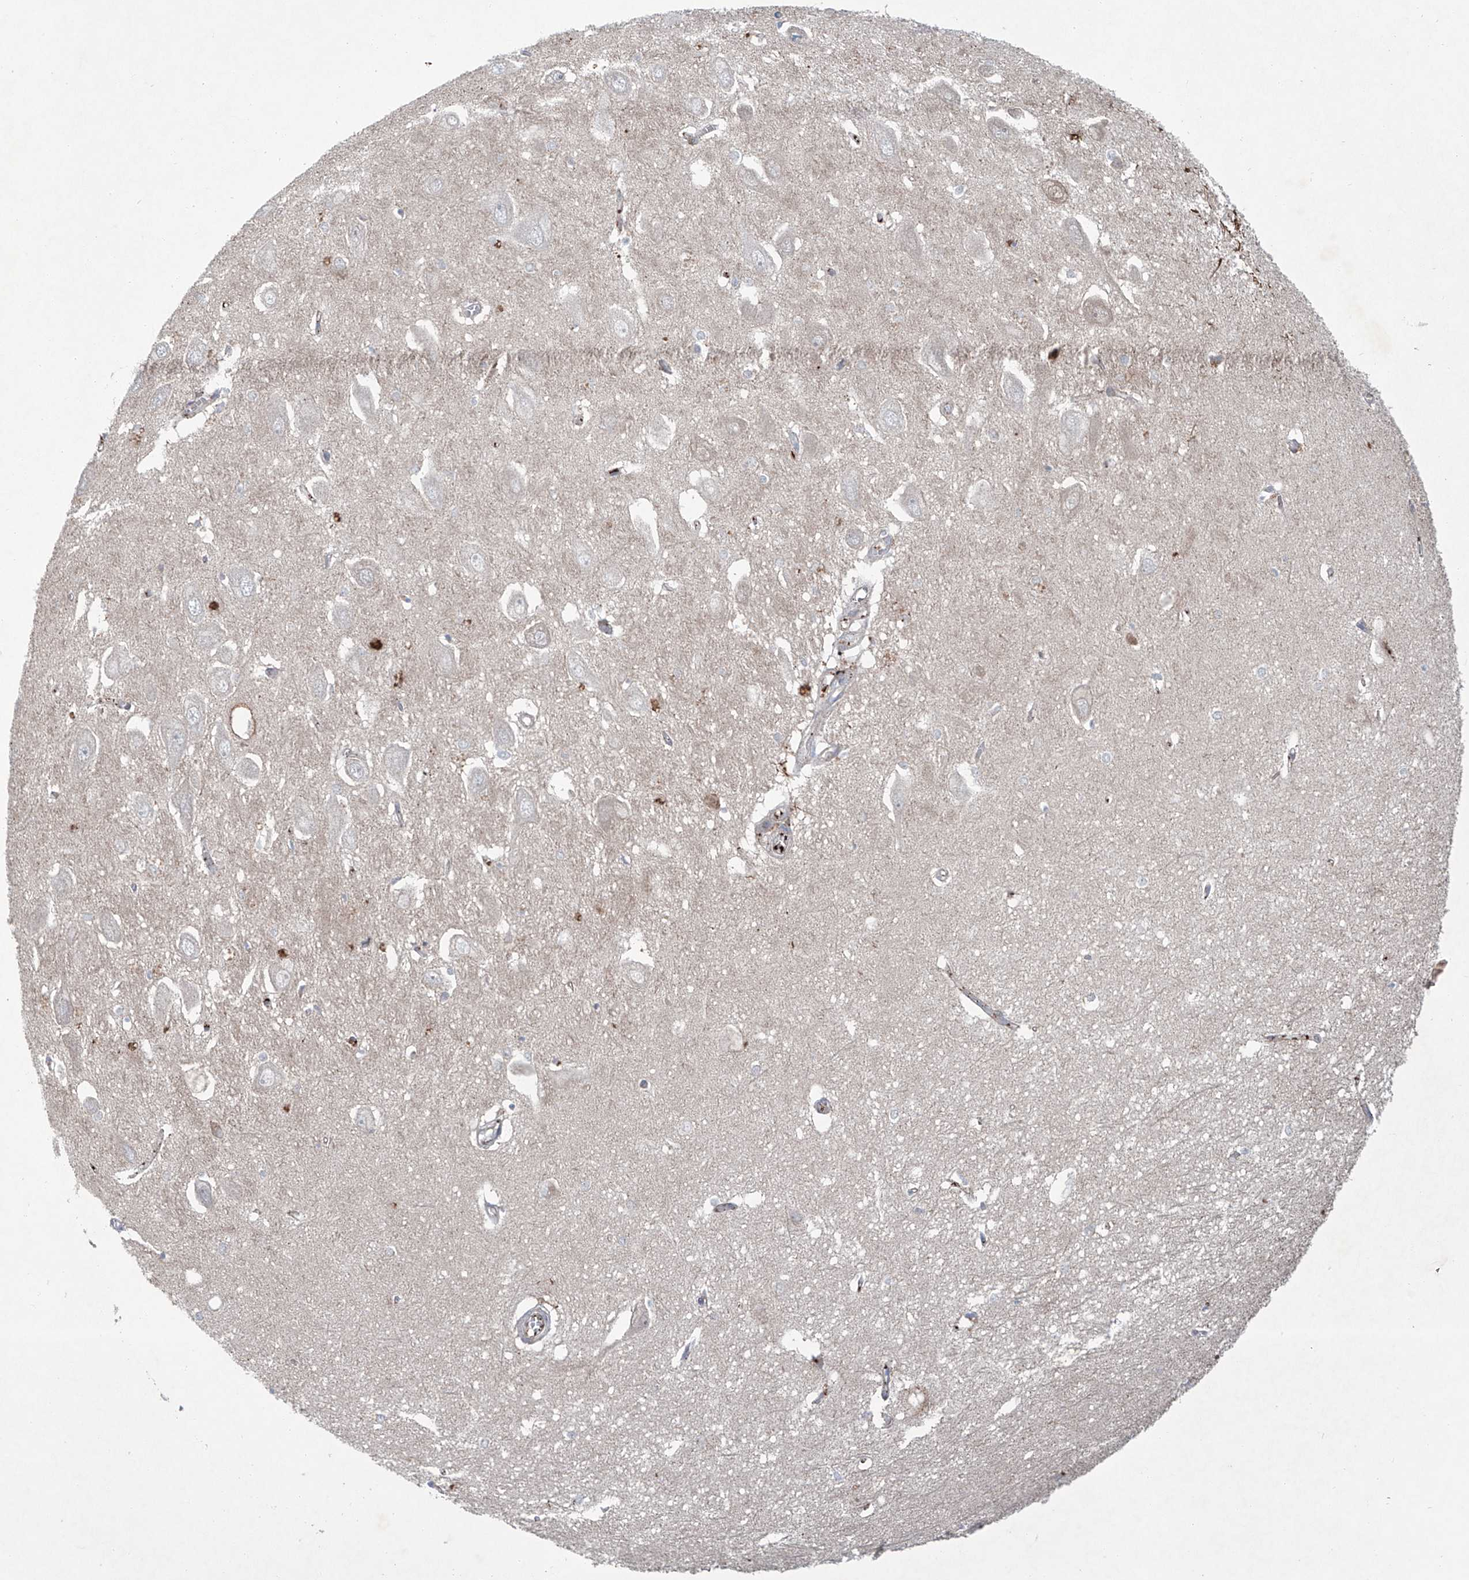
{"staining": {"intensity": "weak", "quantity": "<25%", "location": "cytoplasmic/membranous"}, "tissue": "hippocampus", "cell_type": "Glial cells", "image_type": "normal", "snomed": [{"axis": "morphology", "description": "Normal tissue, NOS"}, {"axis": "topography", "description": "Hippocampus"}], "caption": "Immunohistochemistry histopathology image of normal human hippocampus stained for a protein (brown), which displays no positivity in glial cells. (Brightfield microscopy of DAB immunohistochemistry (IHC) at high magnification).", "gene": "SIX4", "patient": {"sex": "female", "age": 64}}